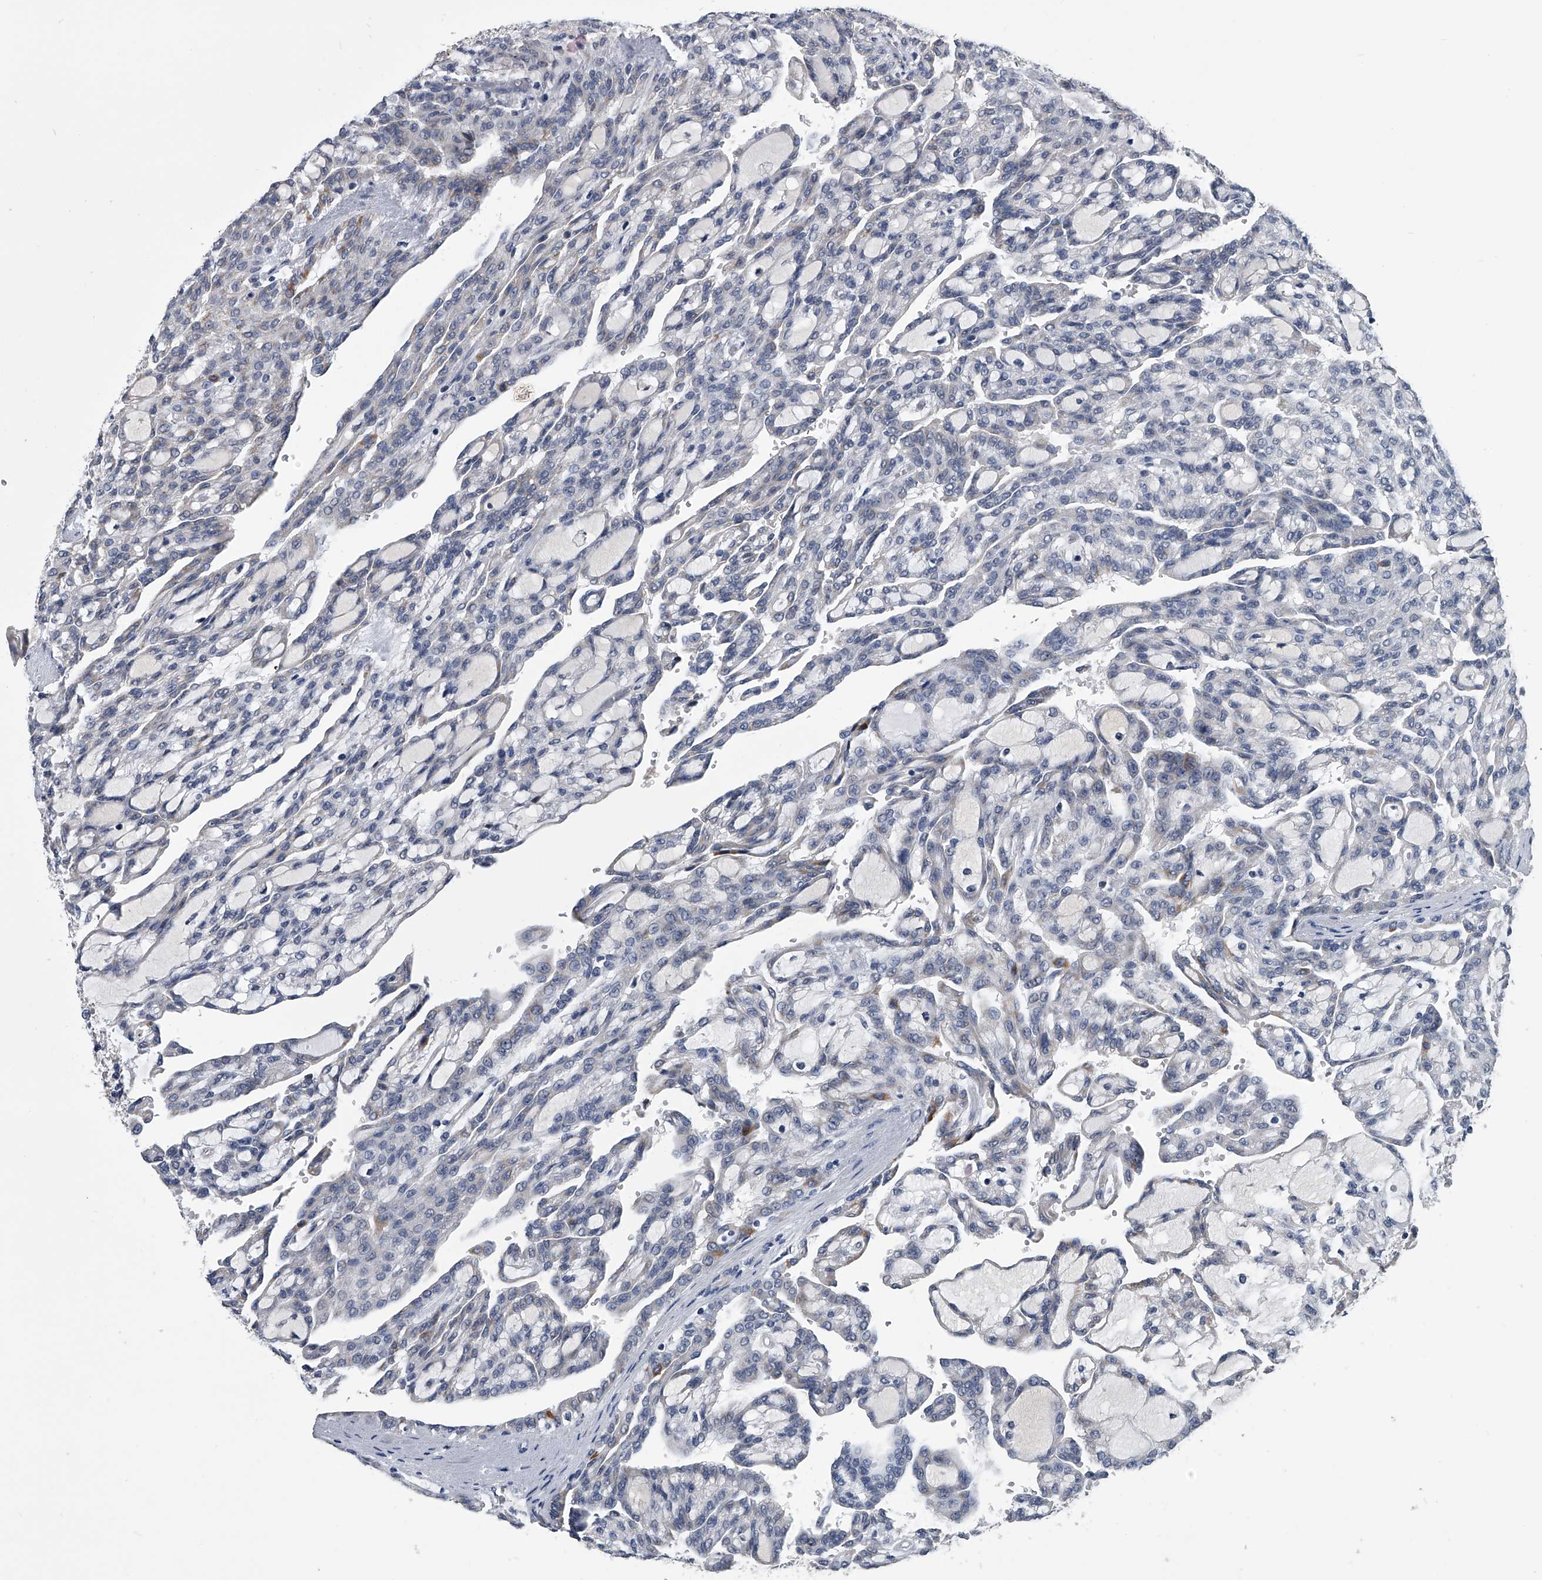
{"staining": {"intensity": "negative", "quantity": "none", "location": "none"}, "tissue": "renal cancer", "cell_type": "Tumor cells", "image_type": "cancer", "snomed": [{"axis": "morphology", "description": "Adenocarcinoma, NOS"}, {"axis": "topography", "description": "Kidney"}], "caption": "Protein analysis of renal cancer (adenocarcinoma) demonstrates no significant staining in tumor cells.", "gene": "OAT", "patient": {"sex": "male", "age": 63}}